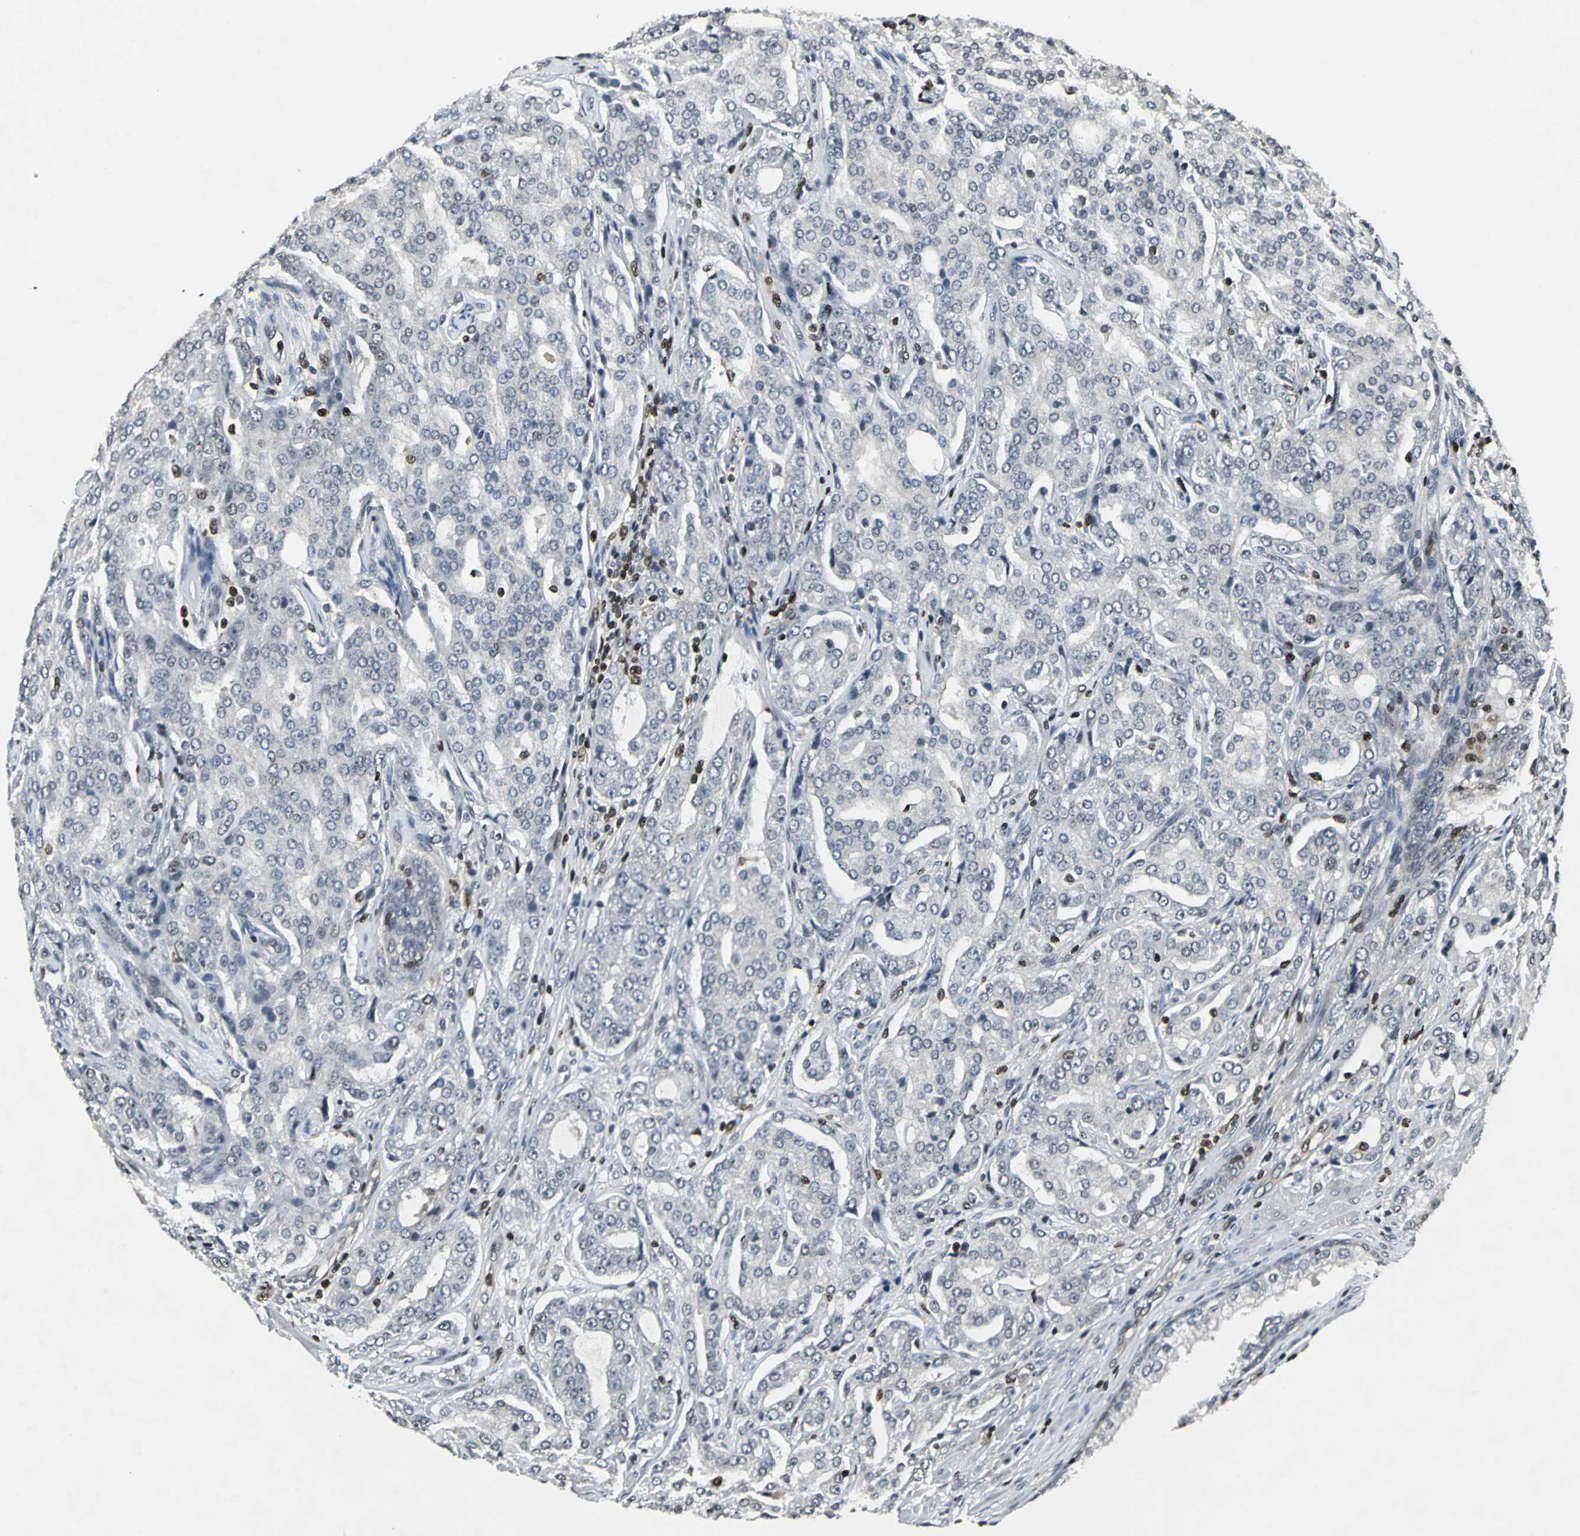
{"staining": {"intensity": "weak", "quantity": "<25%", "location": "nuclear"}, "tissue": "prostate cancer", "cell_type": "Tumor cells", "image_type": "cancer", "snomed": [{"axis": "morphology", "description": "Adenocarcinoma, High grade"}, {"axis": "topography", "description": "Prostate"}], "caption": "A high-resolution micrograph shows immunohistochemistry (IHC) staining of prostate cancer, which reveals no significant staining in tumor cells. (DAB (3,3'-diaminobenzidine) IHC, high magnification).", "gene": "AHR", "patient": {"sex": "male", "age": 72}}